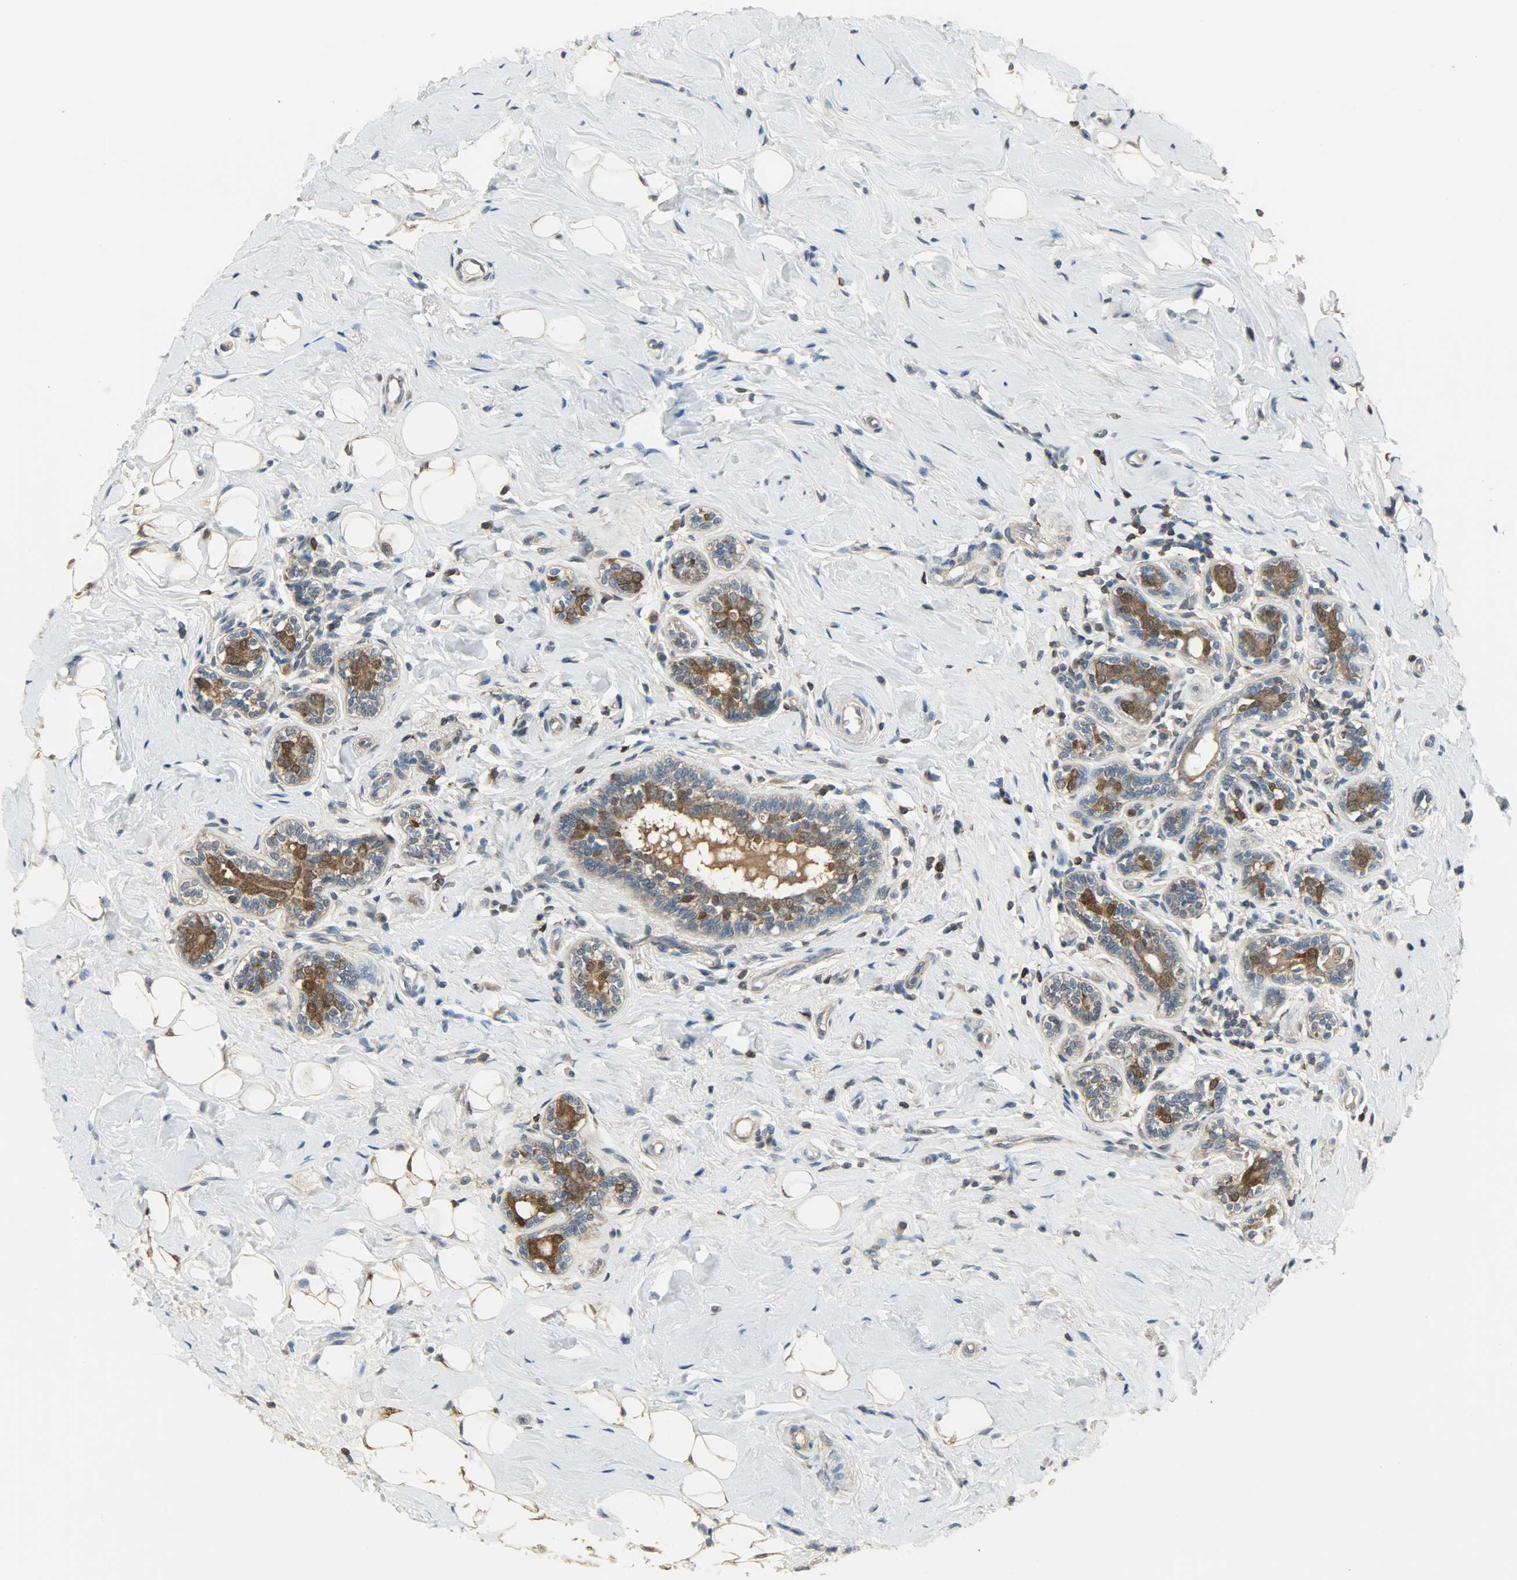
{"staining": {"intensity": "negative", "quantity": "none", "location": "none"}, "tissue": "breast cancer", "cell_type": "Tumor cells", "image_type": "cancer", "snomed": [{"axis": "morphology", "description": "Normal tissue, NOS"}, {"axis": "morphology", "description": "Lobular carcinoma"}, {"axis": "topography", "description": "Breast"}], "caption": "High power microscopy histopathology image of an immunohistochemistry (IHC) photomicrograph of breast cancer, revealing no significant expression in tumor cells.", "gene": "LDHB", "patient": {"sex": "female", "age": 47}}